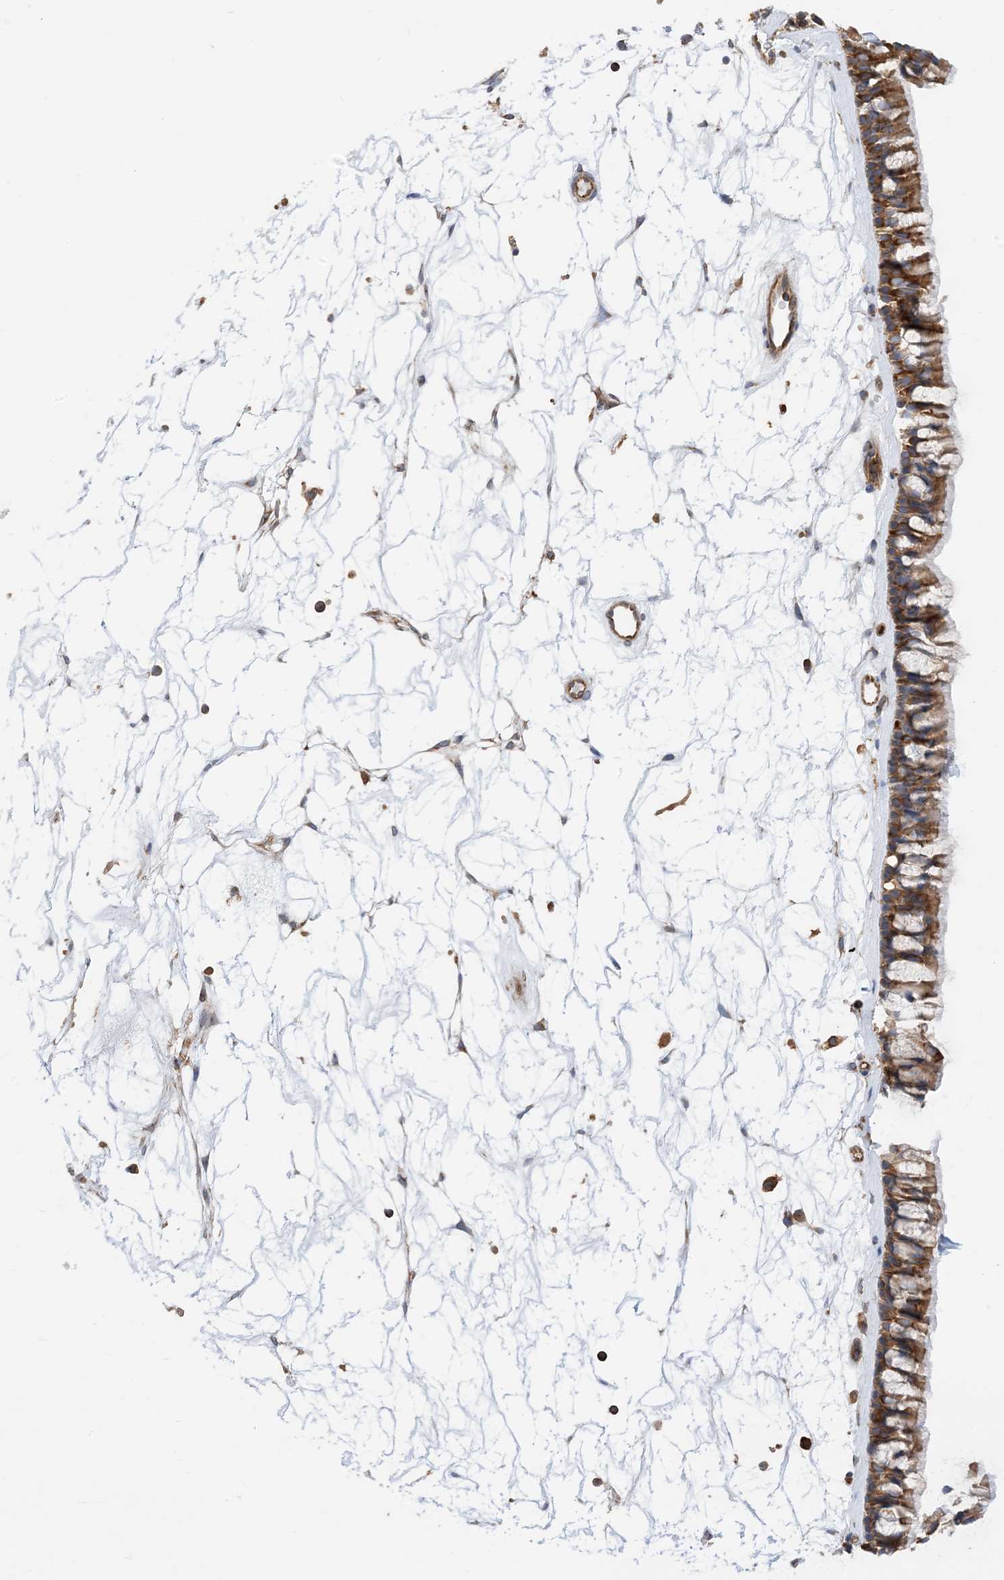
{"staining": {"intensity": "moderate", "quantity": ">75%", "location": "cytoplasmic/membranous"}, "tissue": "nasopharynx", "cell_type": "Respiratory epithelial cells", "image_type": "normal", "snomed": [{"axis": "morphology", "description": "Normal tissue, NOS"}, {"axis": "topography", "description": "Nasopharynx"}], "caption": "The image demonstrates a brown stain indicating the presence of a protein in the cytoplasmic/membranous of respiratory epithelial cells in nasopharynx. Nuclei are stained in blue.", "gene": "DYNC1LI1", "patient": {"sex": "male", "age": 64}}